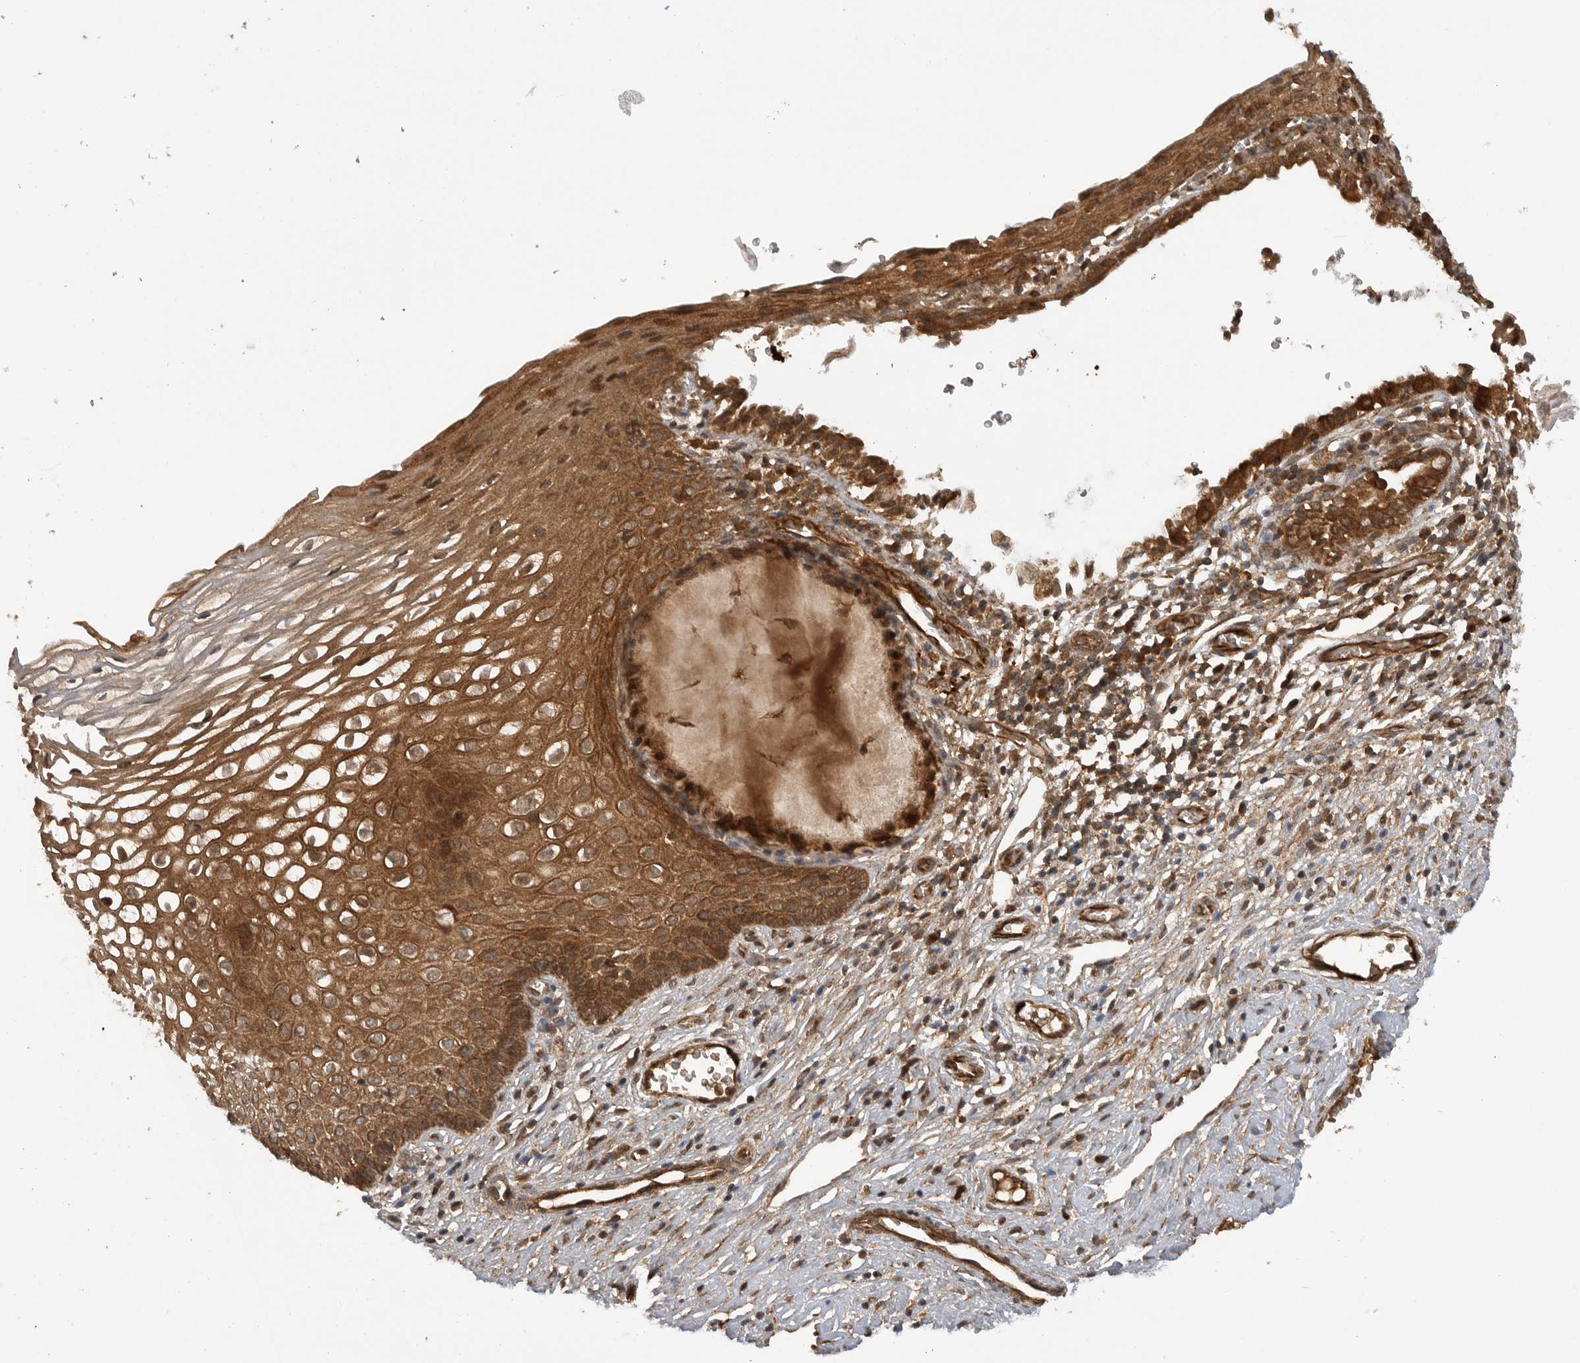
{"staining": {"intensity": "moderate", "quantity": ">75%", "location": "cytoplasmic/membranous"}, "tissue": "cervix", "cell_type": "Glandular cells", "image_type": "normal", "snomed": [{"axis": "morphology", "description": "Normal tissue, NOS"}, {"axis": "topography", "description": "Cervix"}], "caption": "An immunohistochemistry photomicrograph of benign tissue is shown. Protein staining in brown labels moderate cytoplasmic/membranous positivity in cervix within glandular cells.", "gene": "PRDX4", "patient": {"sex": "female", "age": 27}}